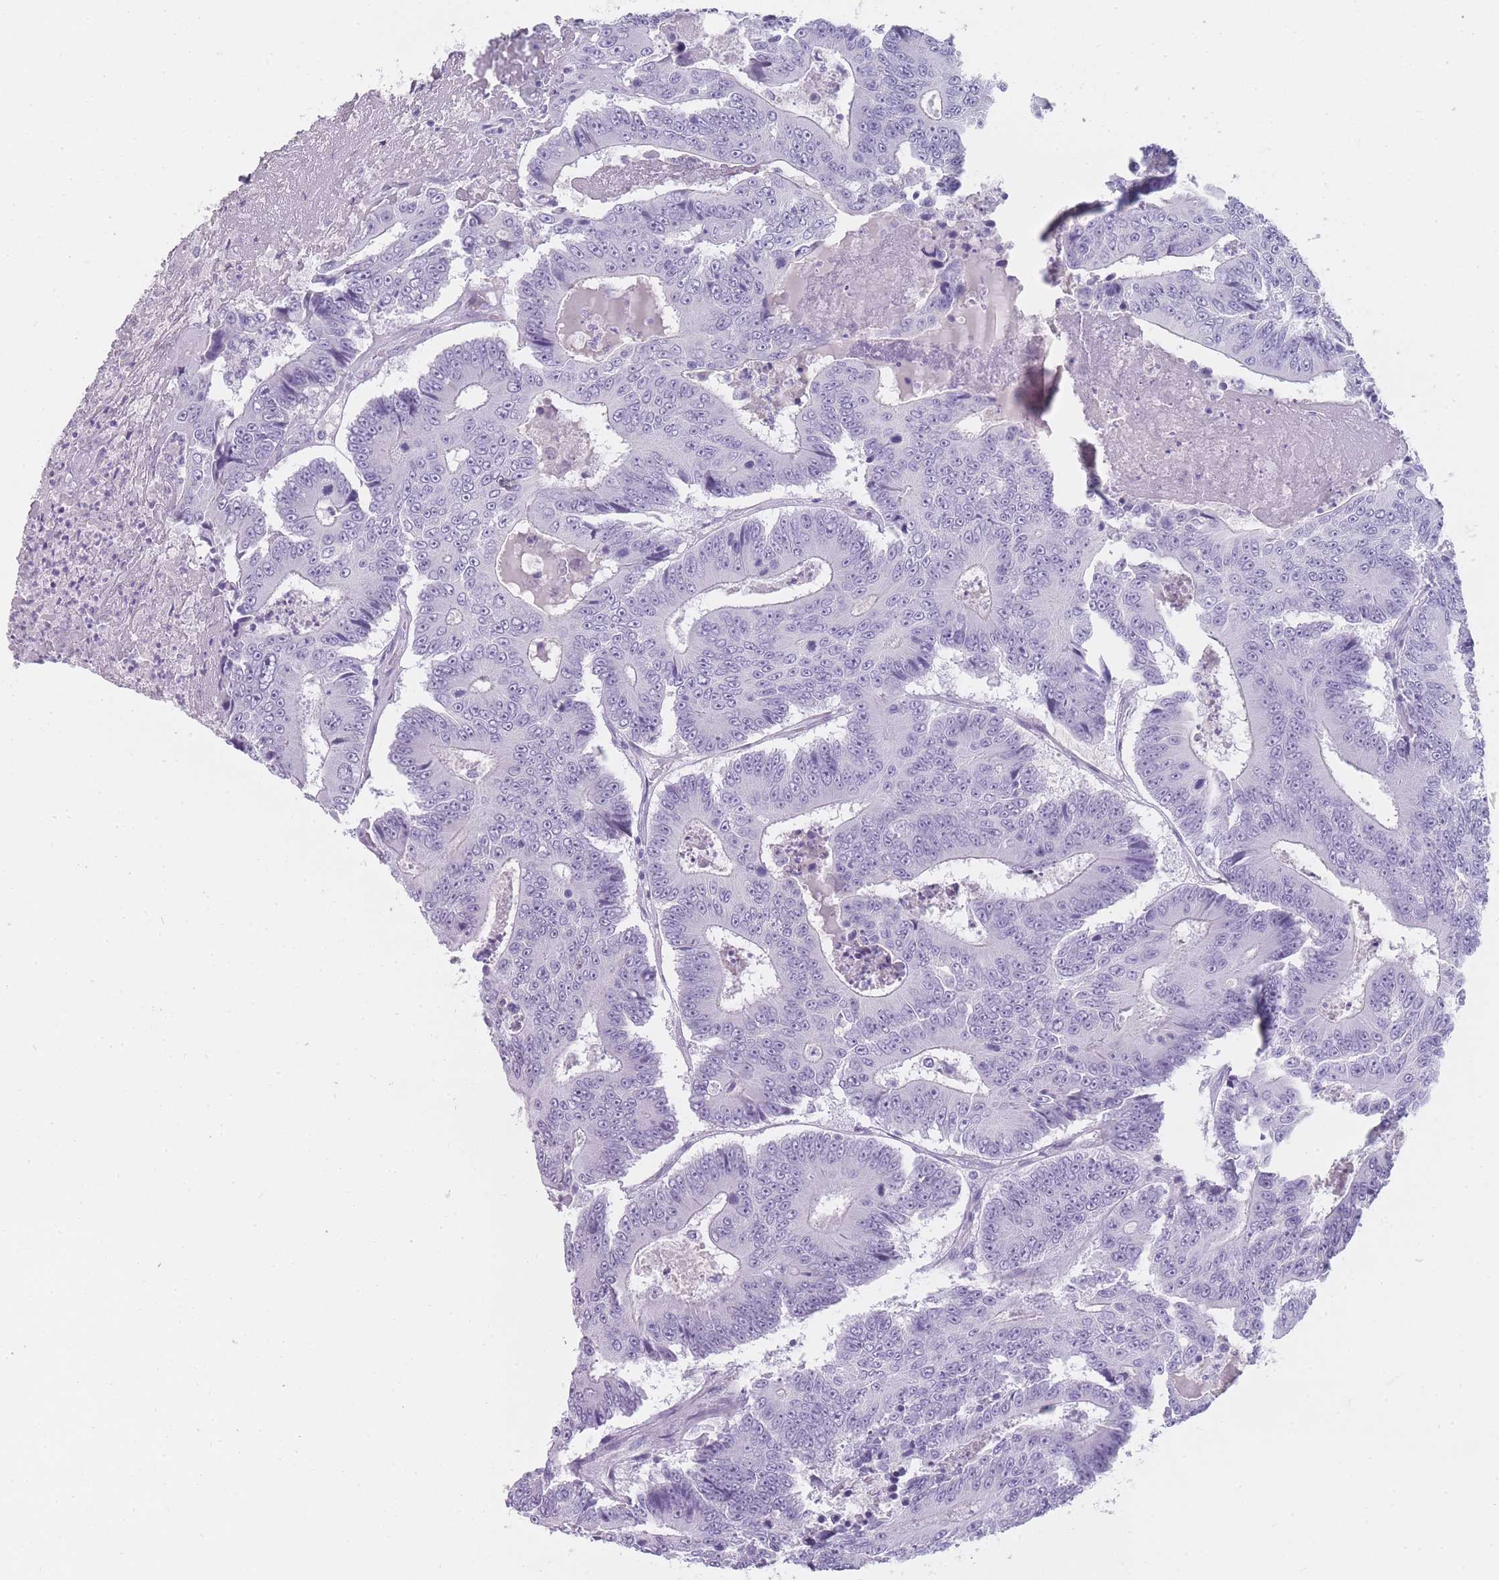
{"staining": {"intensity": "negative", "quantity": "none", "location": "none"}, "tissue": "colorectal cancer", "cell_type": "Tumor cells", "image_type": "cancer", "snomed": [{"axis": "morphology", "description": "Adenocarcinoma, NOS"}, {"axis": "topography", "description": "Colon"}], "caption": "Tumor cells are negative for brown protein staining in colorectal adenocarcinoma.", "gene": "TCP11", "patient": {"sex": "male", "age": 83}}